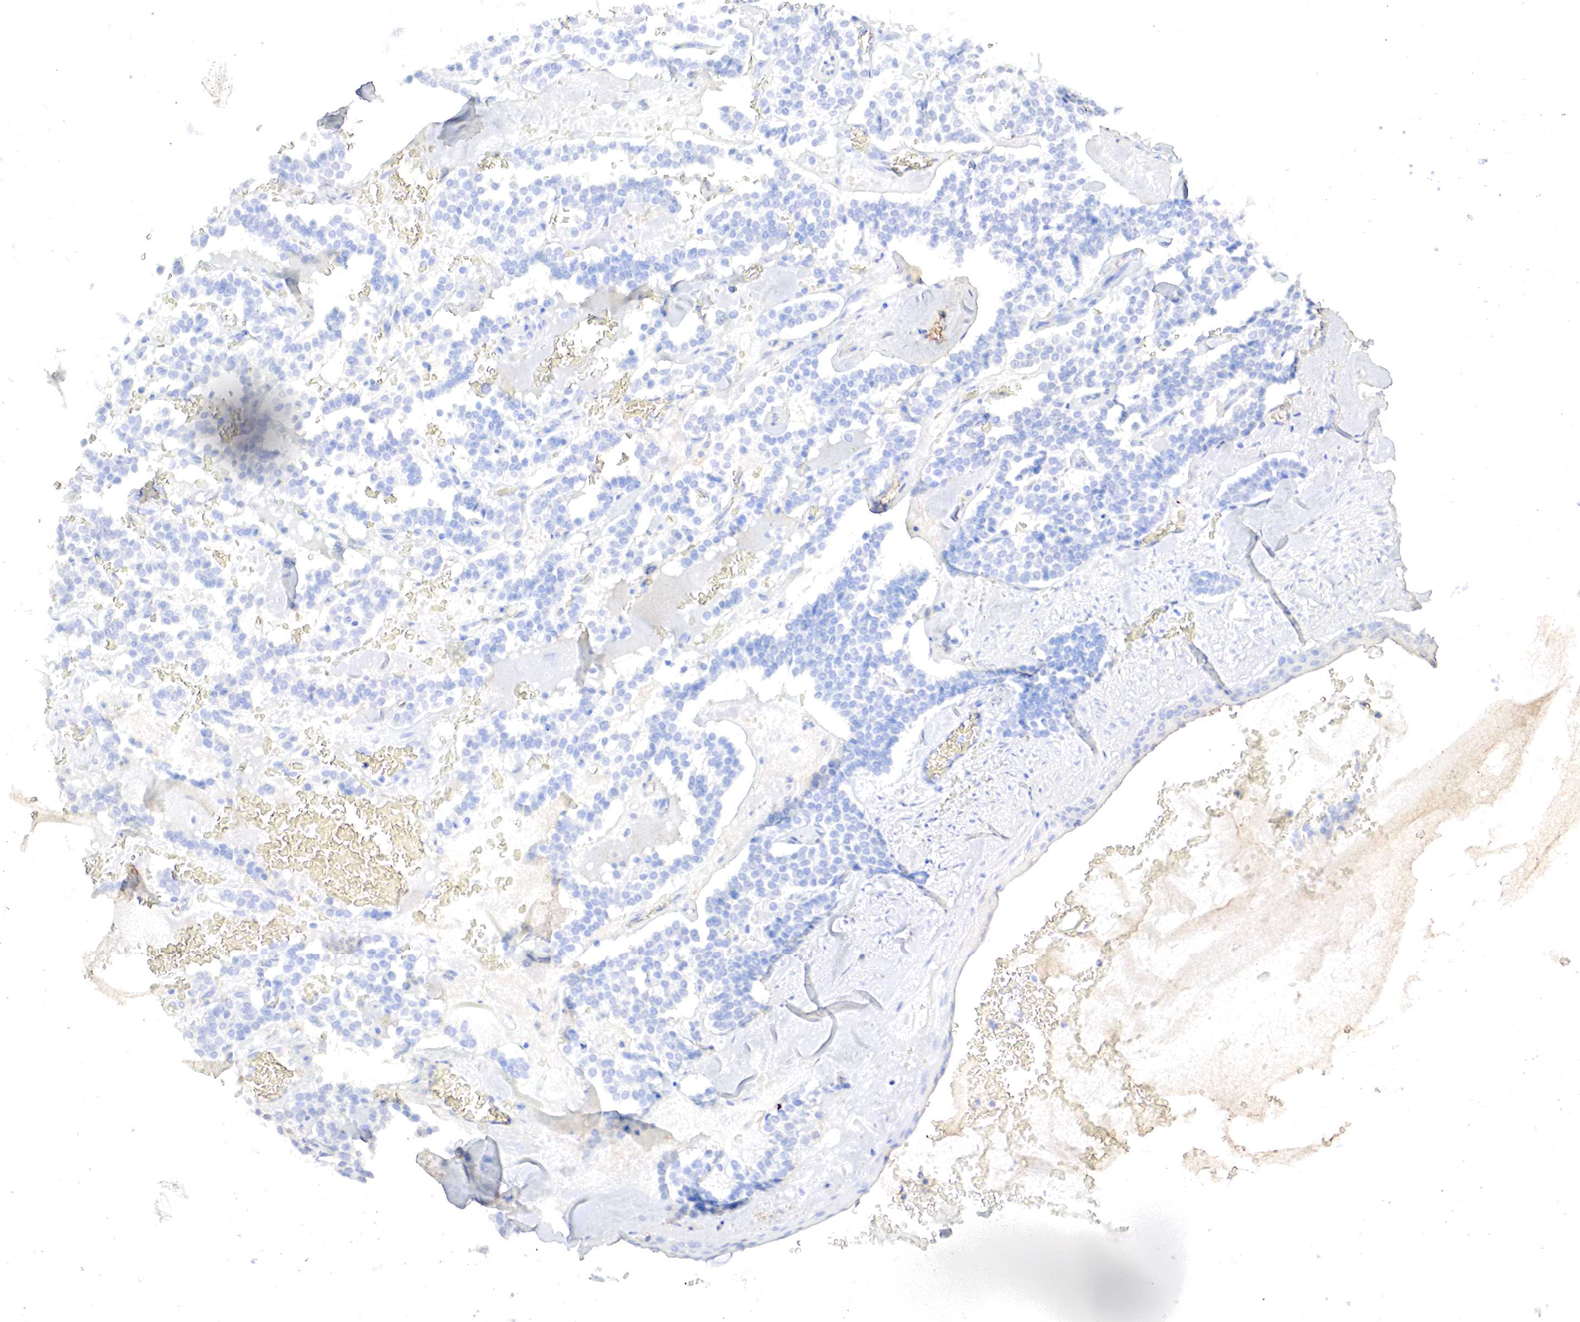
{"staining": {"intensity": "negative", "quantity": "none", "location": "none"}, "tissue": "carcinoid", "cell_type": "Tumor cells", "image_type": "cancer", "snomed": [{"axis": "morphology", "description": "Carcinoid, malignant, NOS"}, {"axis": "topography", "description": "Bronchus"}], "caption": "This is an immunohistochemistry (IHC) histopathology image of malignant carcinoid. There is no staining in tumor cells.", "gene": "OTC", "patient": {"sex": "male", "age": 55}}